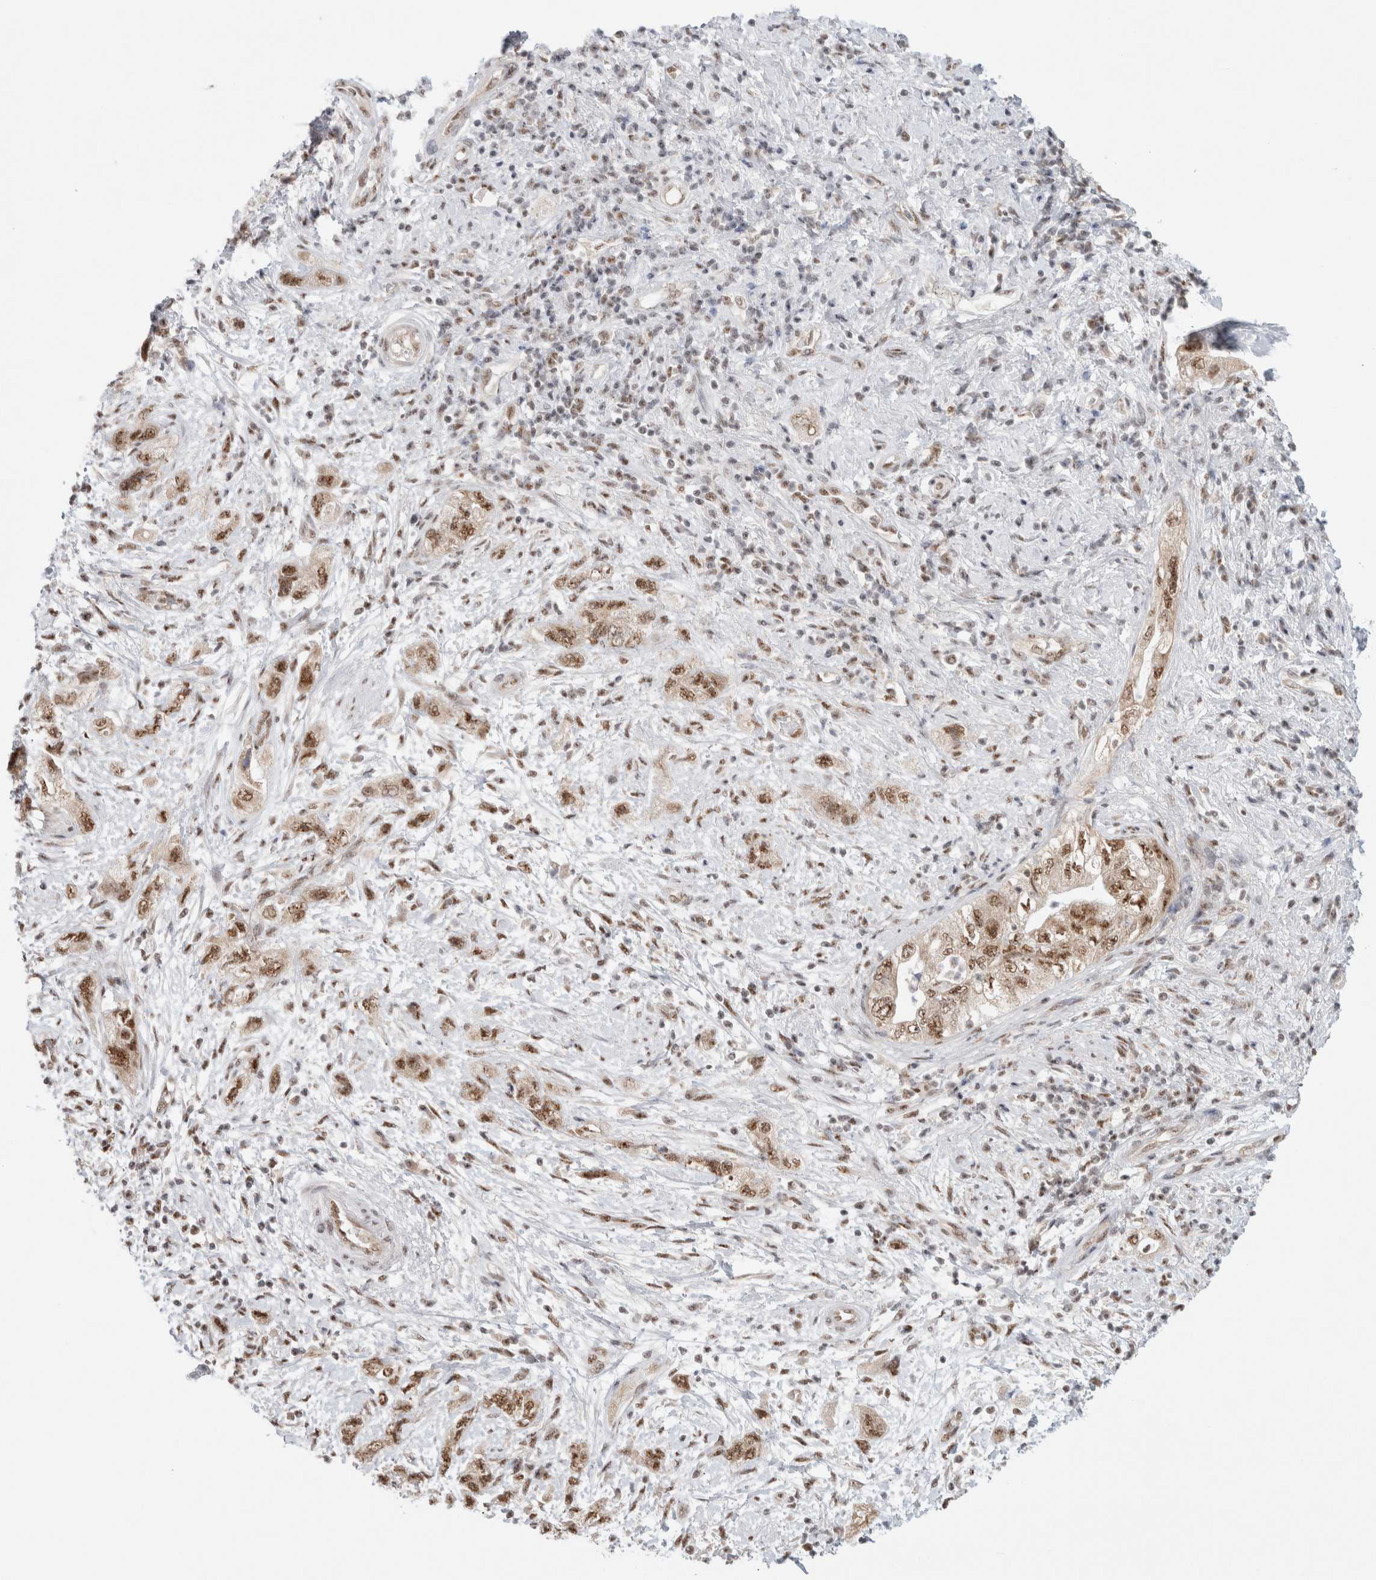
{"staining": {"intensity": "moderate", "quantity": ">75%", "location": "nuclear"}, "tissue": "pancreatic cancer", "cell_type": "Tumor cells", "image_type": "cancer", "snomed": [{"axis": "morphology", "description": "Adenocarcinoma, NOS"}, {"axis": "topography", "description": "Pancreas"}], "caption": "Adenocarcinoma (pancreatic) tissue exhibits moderate nuclear positivity in approximately >75% of tumor cells The staining was performed using DAB (3,3'-diaminobenzidine), with brown indicating positive protein expression. Nuclei are stained blue with hematoxylin.", "gene": "TRMT12", "patient": {"sex": "female", "age": 73}}